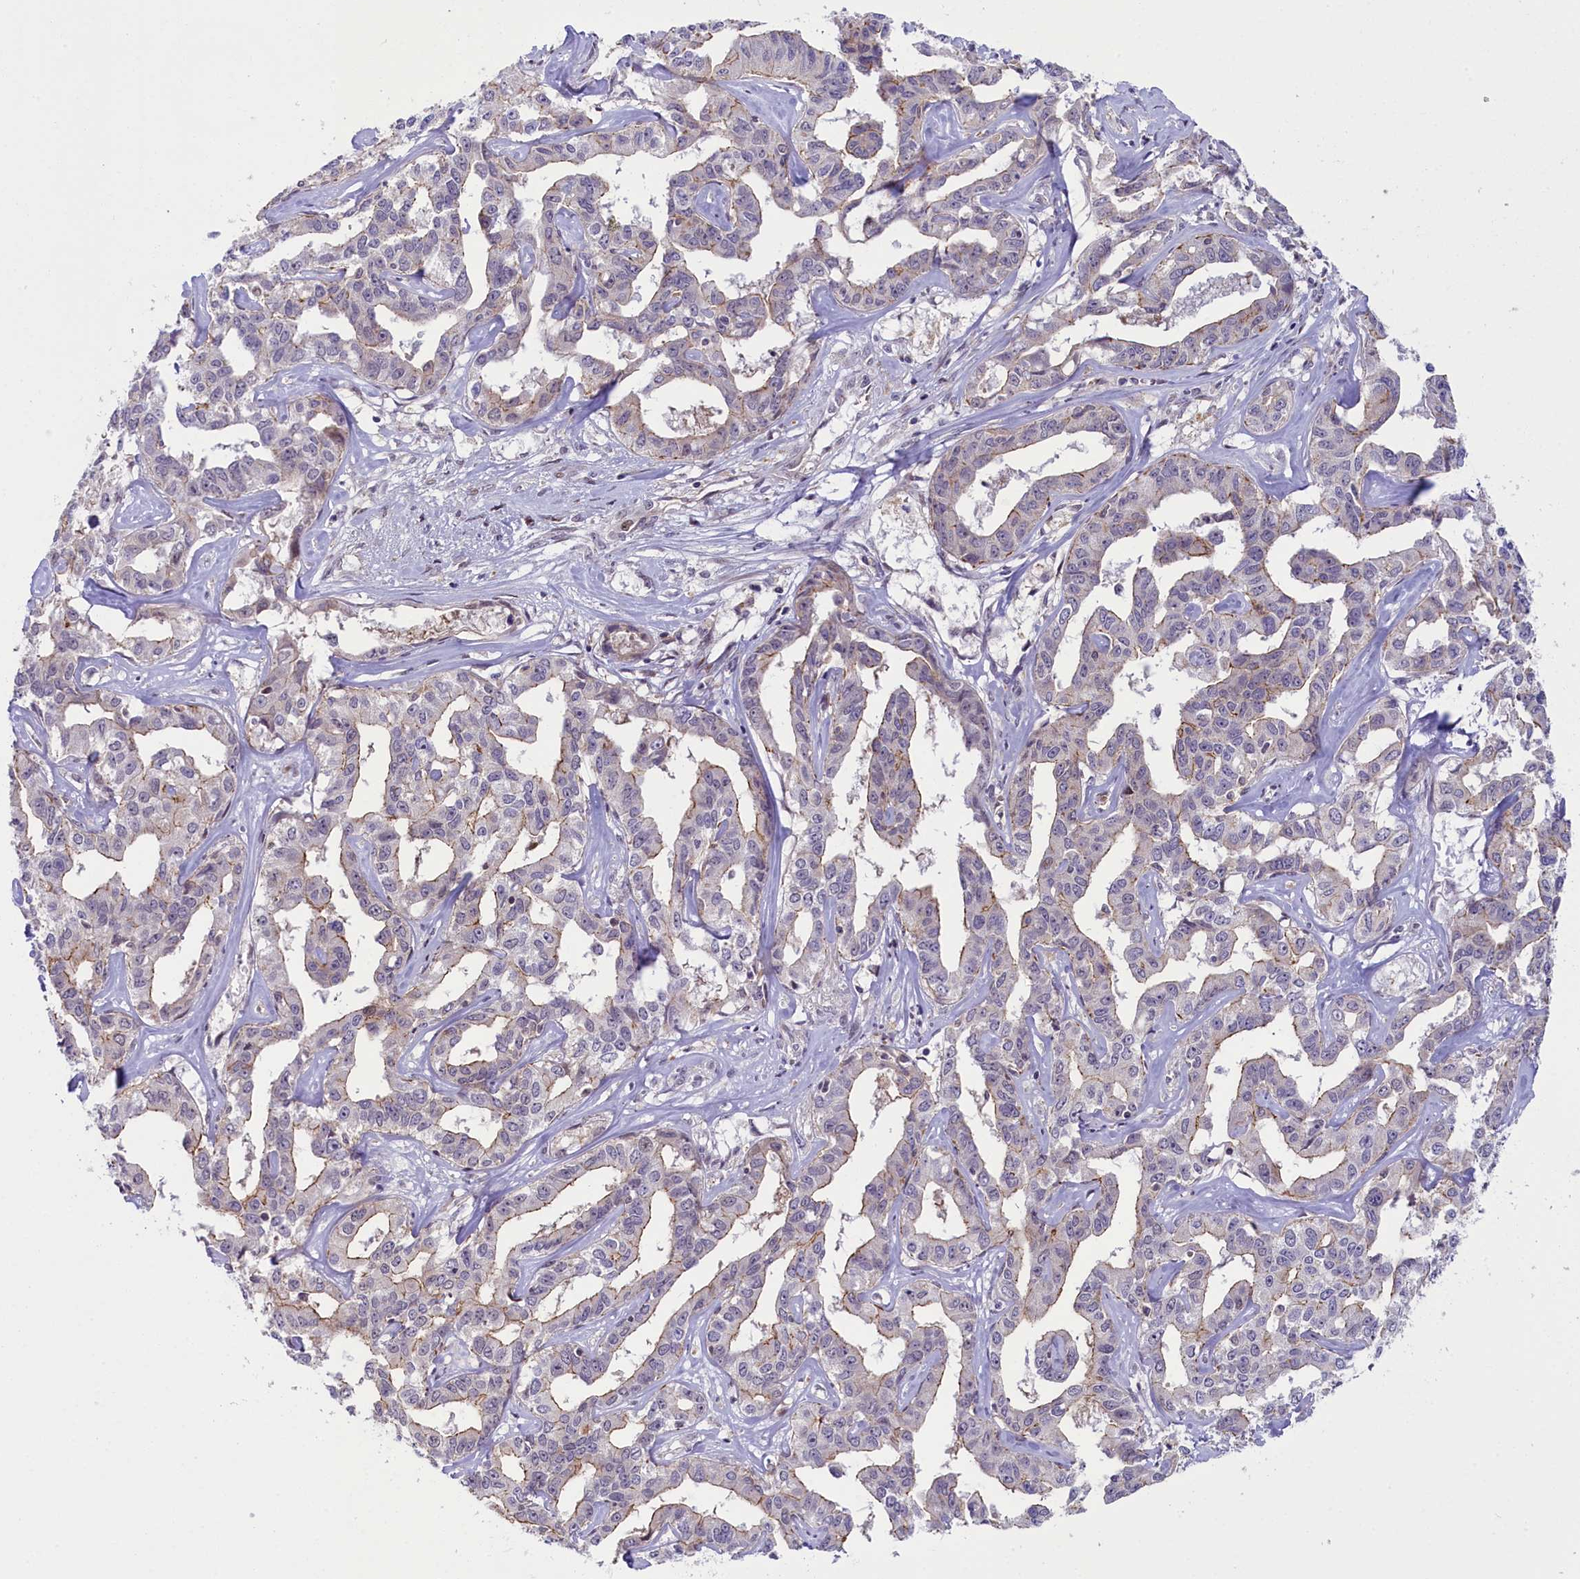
{"staining": {"intensity": "negative", "quantity": "none", "location": "none"}, "tissue": "liver cancer", "cell_type": "Tumor cells", "image_type": "cancer", "snomed": [{"axis": "morphology", "description": "Cholangiocarcinoma"}, {"axis": "topography", "description": "Liver"}], "caption": "Immunohistochemistry (IHC) of human cholangiocarcinoma (liver) displays no positivity in tumor cells.", "gene": "CCL23", "patient": {"sex": "male", "age": 59}}